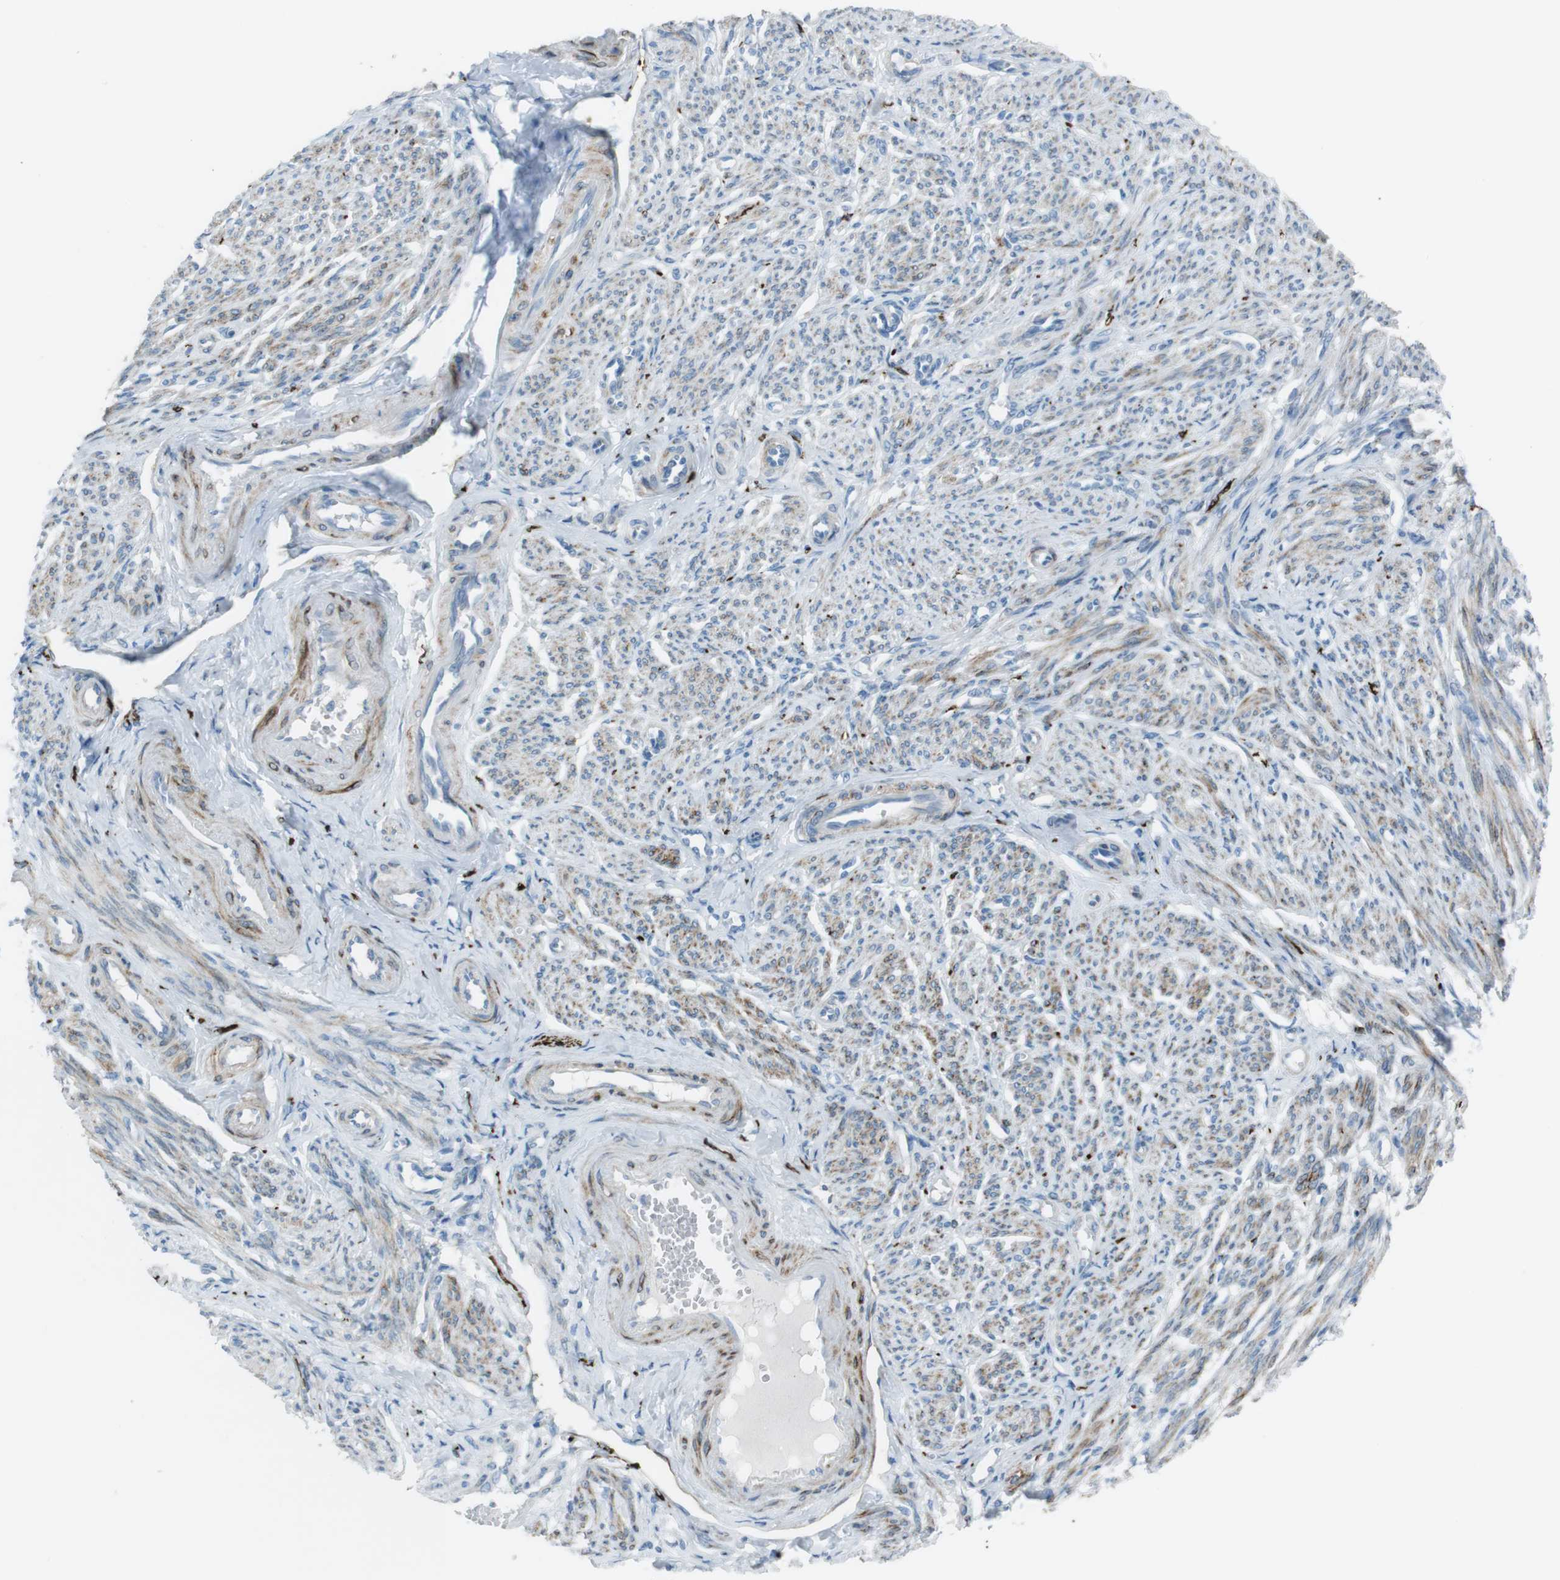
{"staining": {"intensity": "weak", "quantity": "25%-75%", "location": "cytoplasmic/membranous"}, "tissue": "smooth muscle", "cell_type": "Smooth muscle cells", "image_type": "normal", "snomed": [{"axis": "morphology", "description": "Normal tissue, NOS"}, {"axis": "topography", "description": "Smooth muscle"}], "caption": "Protein staining by IHC demonstrates weak cytoplasmic/membranous positivity in approximately 25%-75% of smooth muscle cells in unremarkable smooth muscle.", "gene": "TUBB2A", "patient": {"sex": "female", "age": 65}}